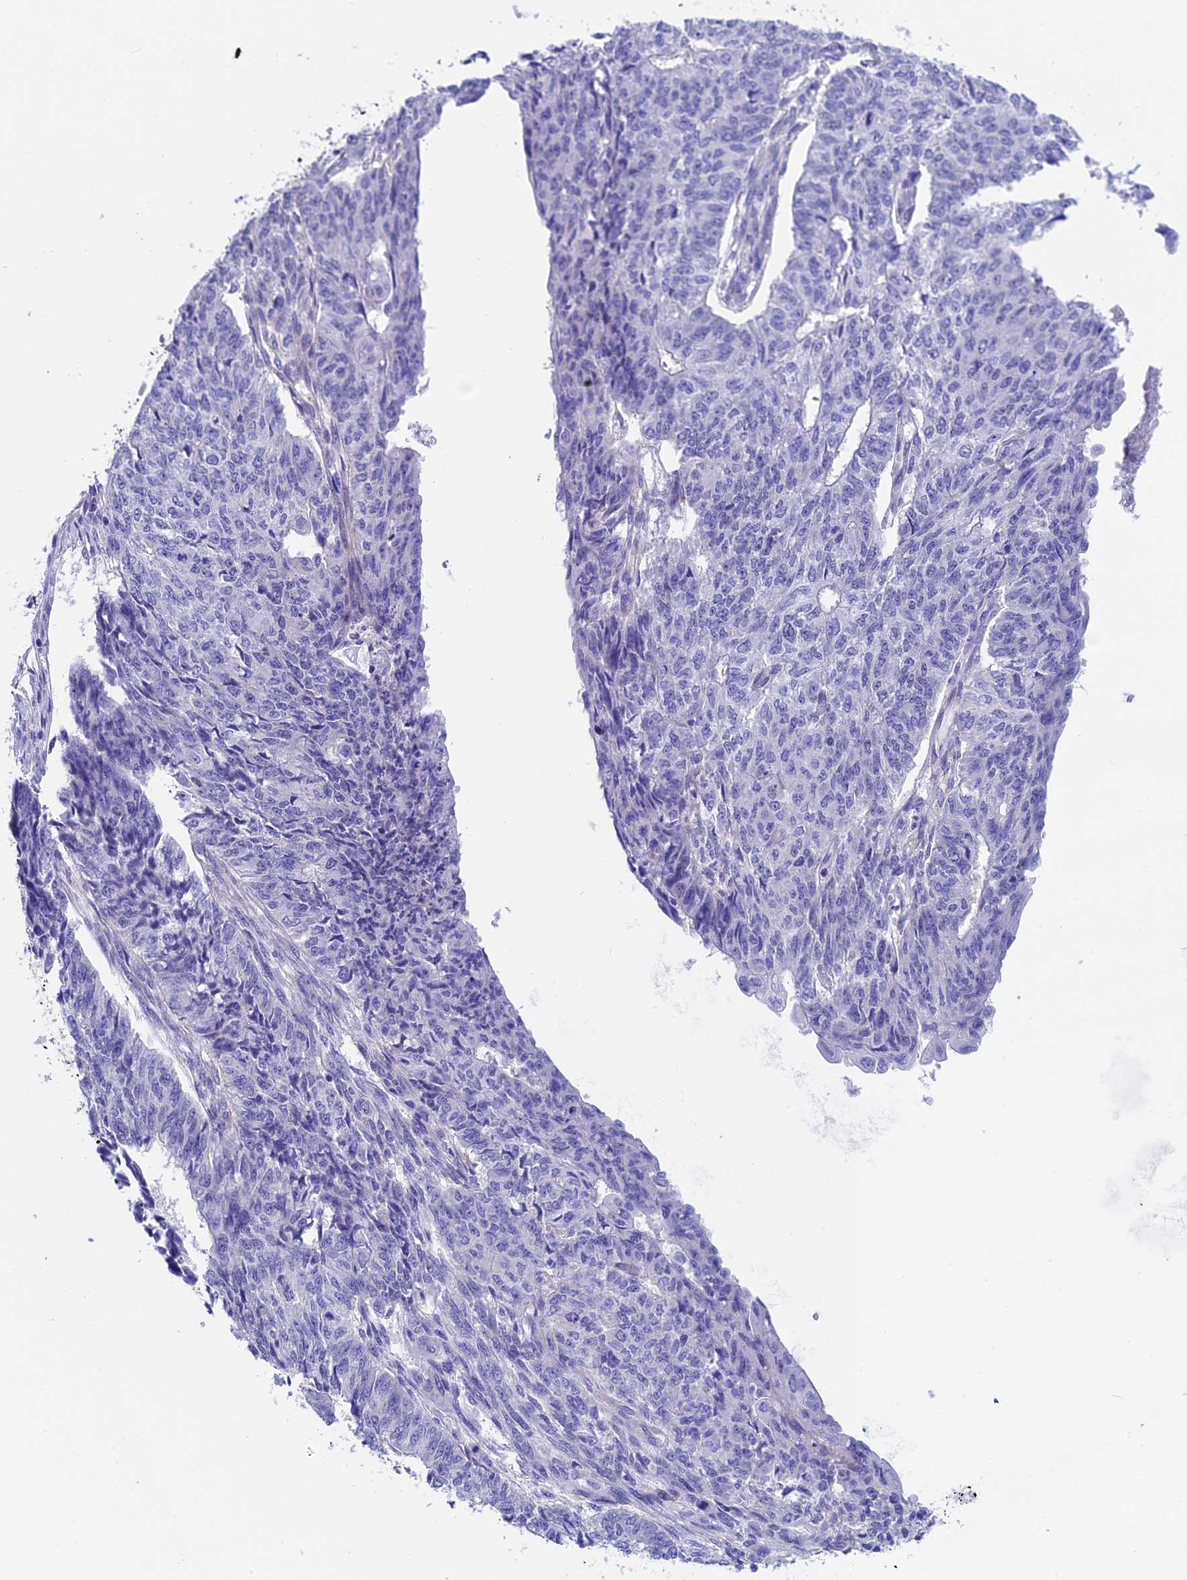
{"staining": {"intensity": "negative", "quantity": "none", "location": "none"}, "tissue": "endometrial cancer", "cell_type": "Tumor cells", "image_type": "cancer", "snomed": [{"axis": "morphology", "description": "Adenocarcinoma, NOS"}, {"axis": "topography", "description": "Endometrium"}], "caption": "Endometrial cancer was stained to show a protein in brown. There is no significant positivity in tumor cells.", "gene": "ADH7", "patient": {"sex": "female", "age": 32}}